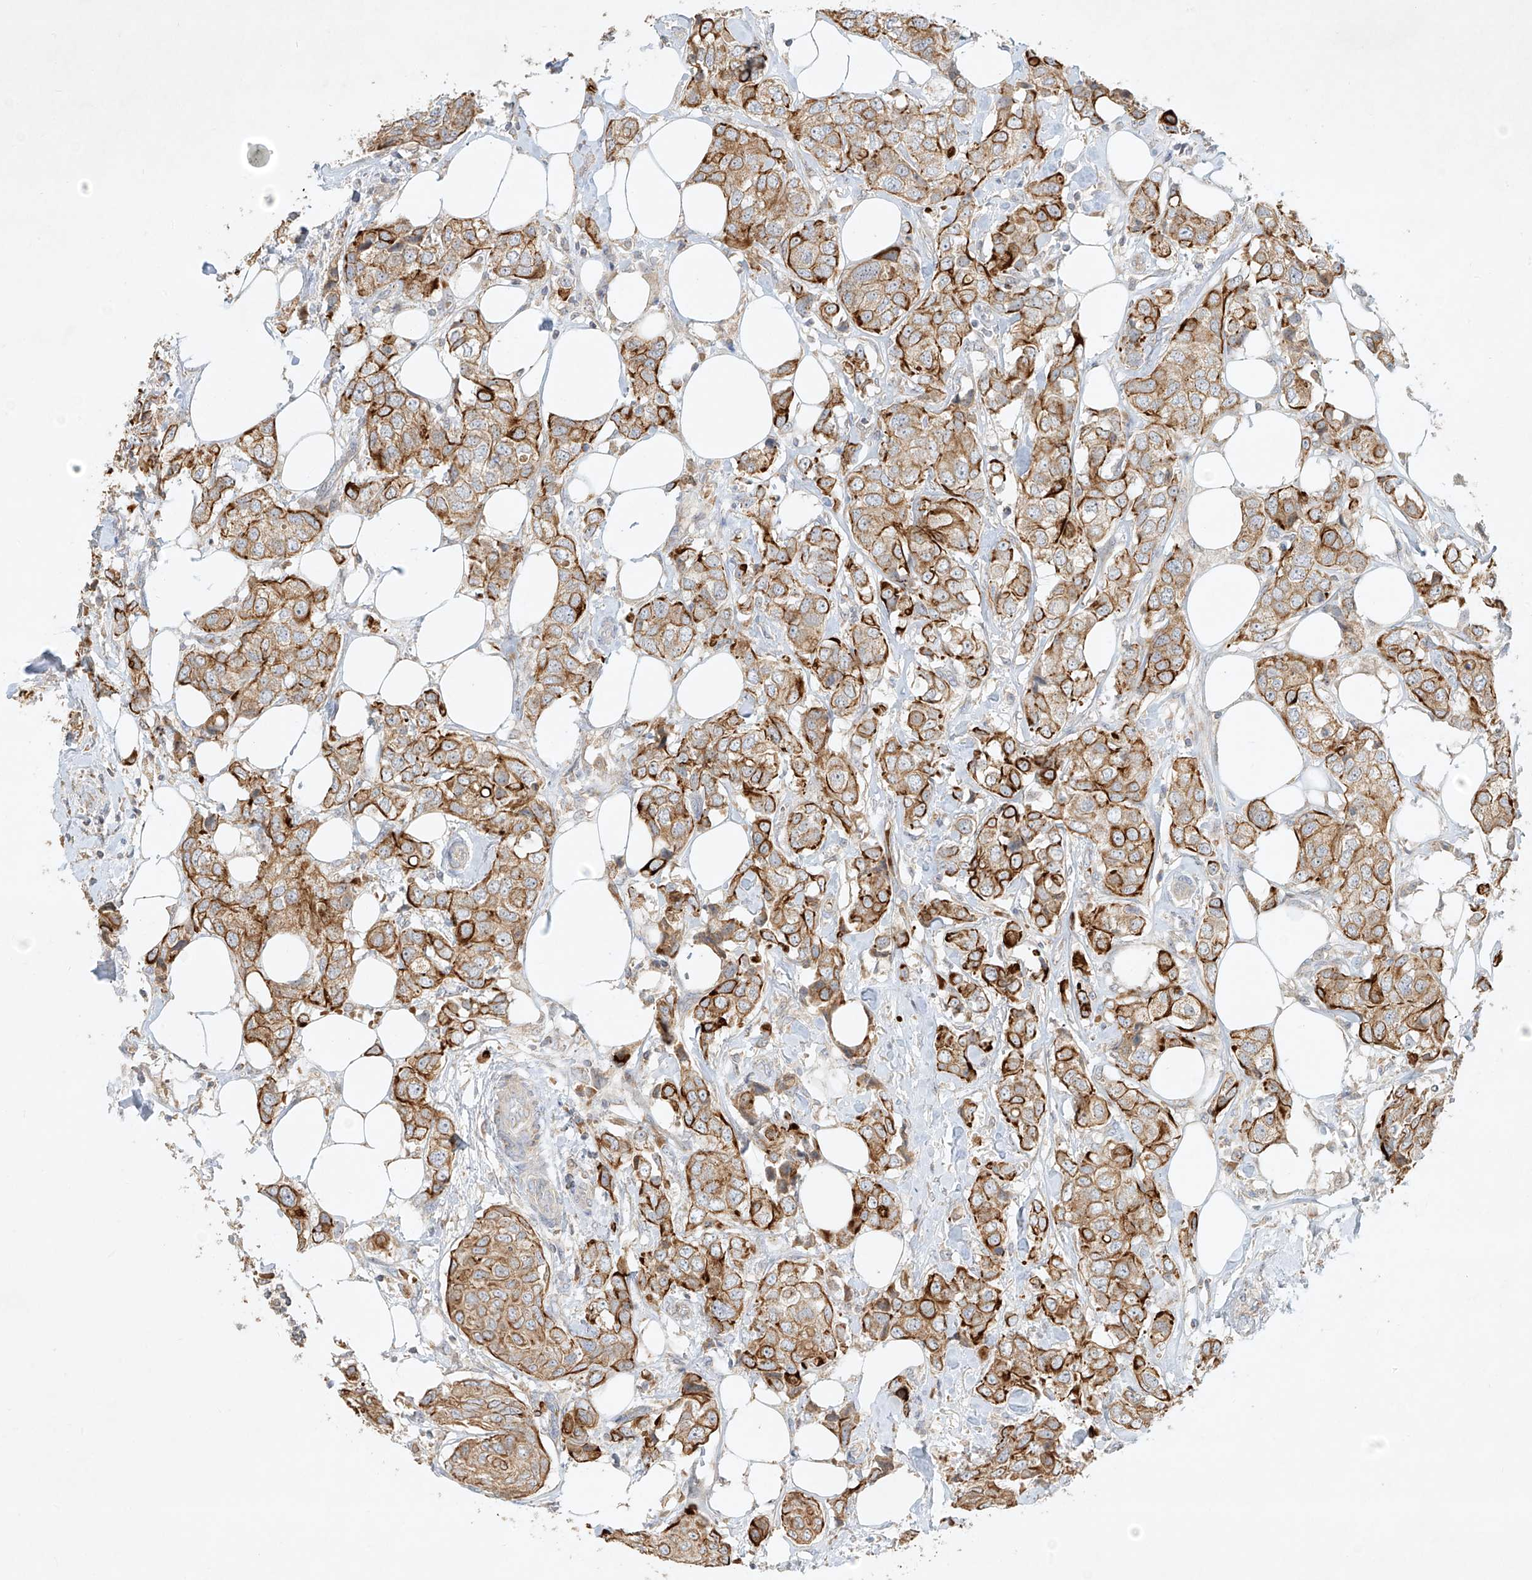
{"staining": {"intensity": "strong", "quantity": "25%-75%", "location": "cytoplasmic/membranous"}, "tissue": "breast cancer", "cell_type": "Tumor cells", "image_type": "cancer", "snomed": [{"axis": "morphology", "description": "Duct carcinoma"}, {"axis": "topography", "description": "Breast"}], "caption": "Tumor cells show high levels of strong cytoplasmic/membranous positivity in about 25%-75% of cells in human breast invasive ductal carcinoma.", "gene": "KPNA7", "patient": {"sex": "female", "age": 80}}